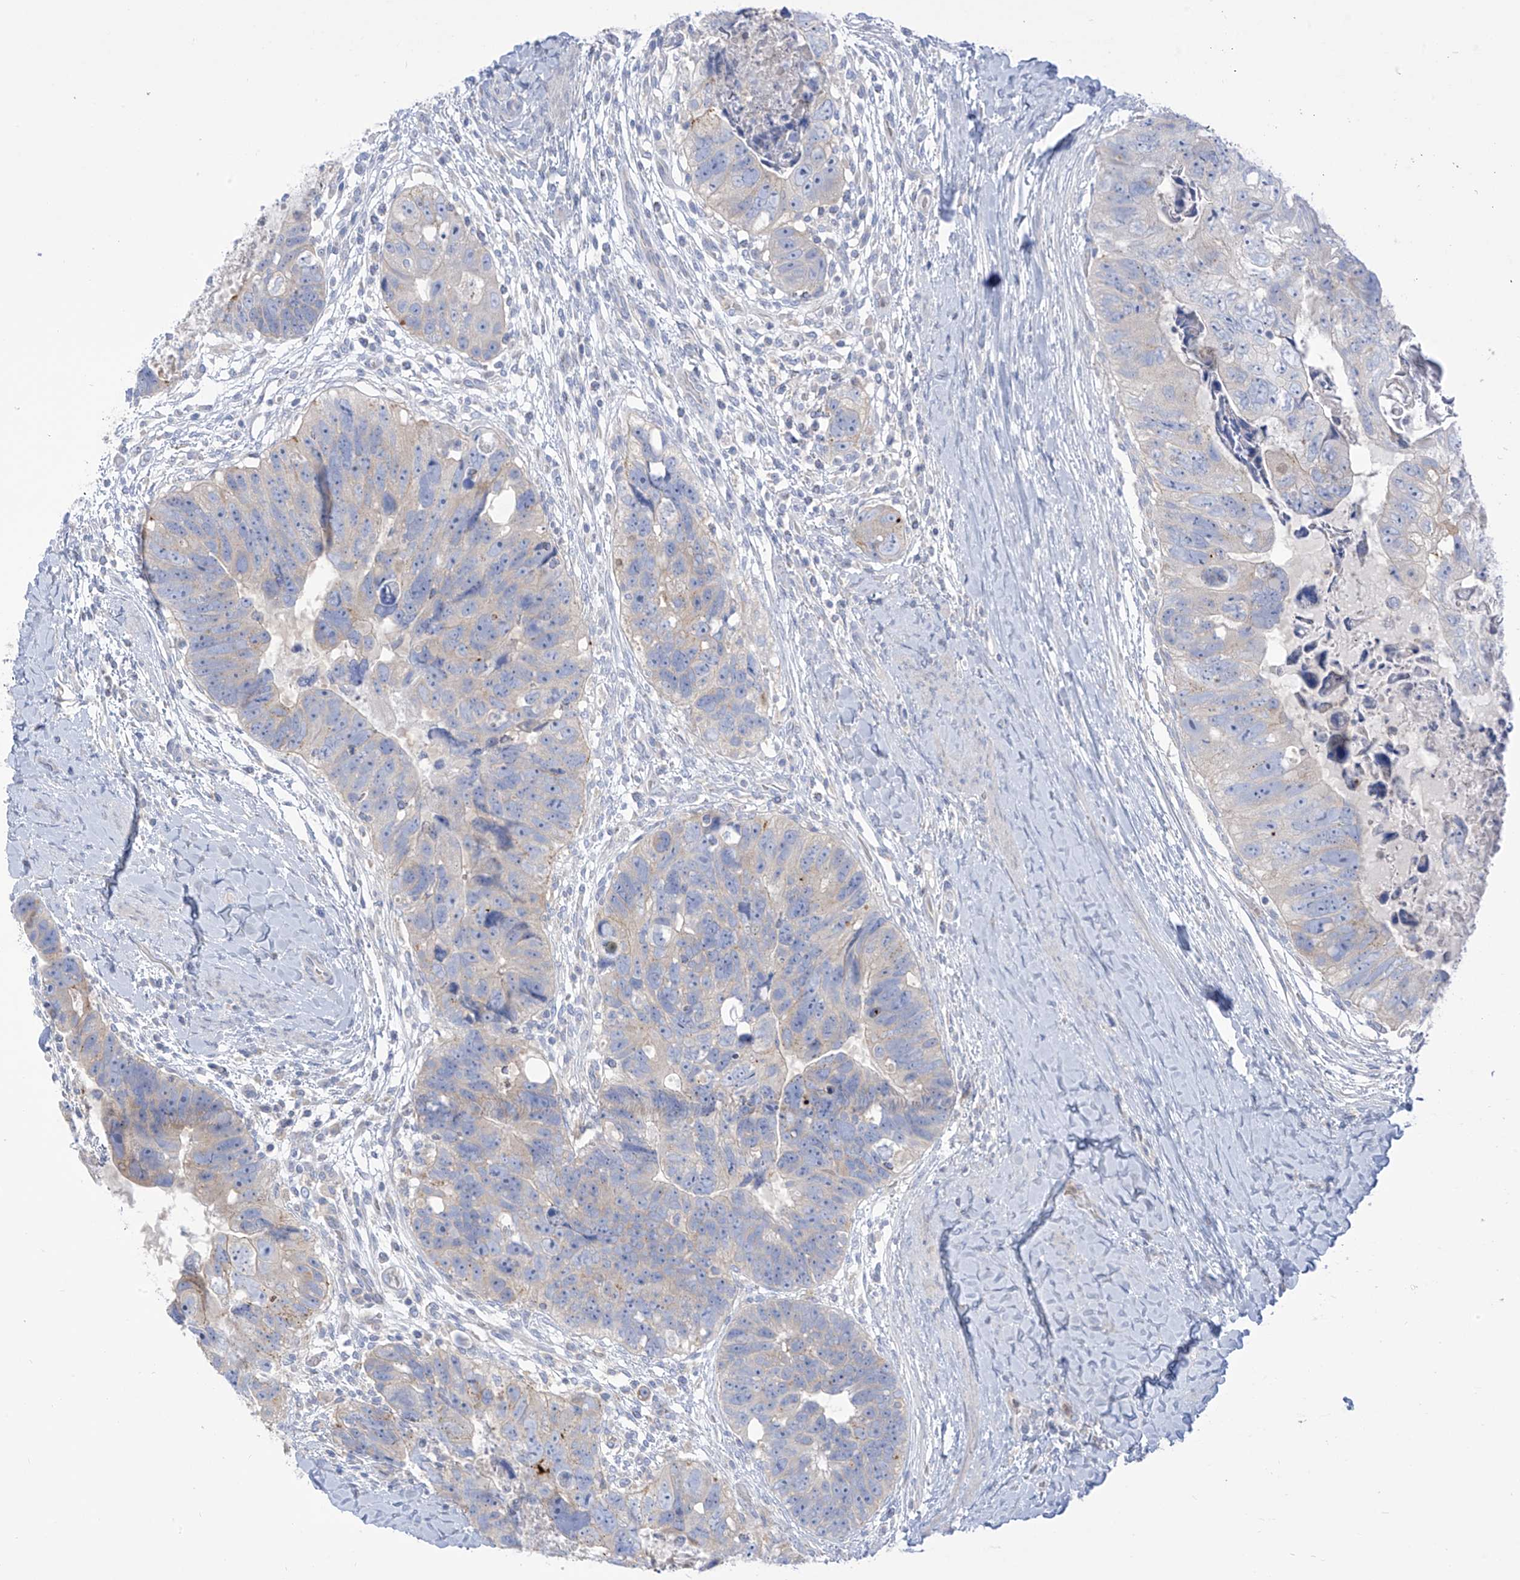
{"staining": {"intensity": "negative", "quantity": "none", "location": "none"}, "tissue": "colorectal cancer", "cell_type": "Tumor cells", "image_type": "cancer", "snomed": [{"axis": "morphology", "description": "Adenocarcinoma, NOS"}, {"axis": "topography", "description": "Rectum"}], "caption": "There is no significant expression in tumor cells of colorectal cancer (adenocarcinoma). (Immunohistochemistry (ihc), brightfield microscopy, high magnification).", "gene": "FABP2", "patient": {"sex": "male", "age": 59}}